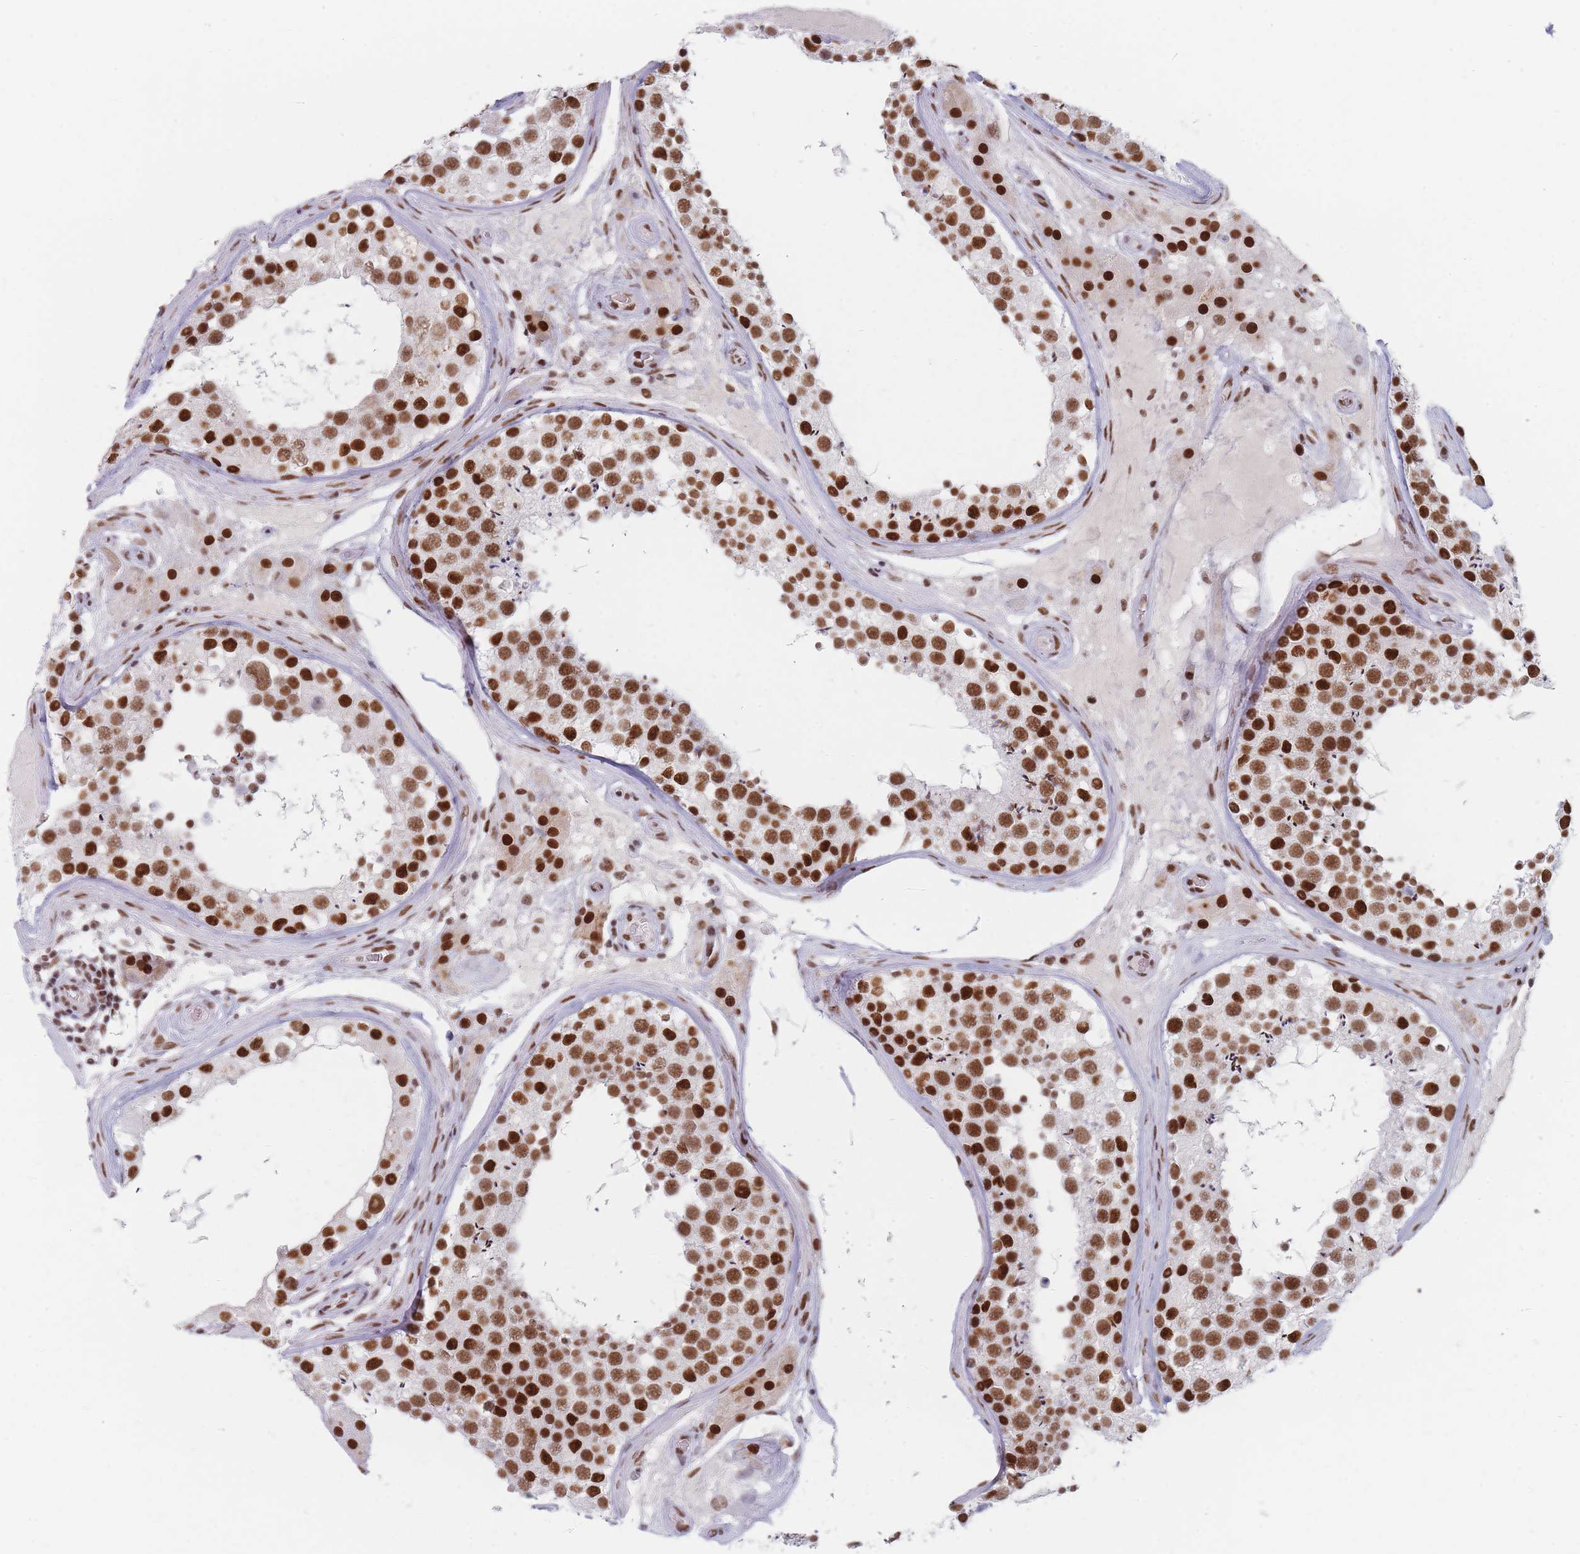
{"staining": {"intensity": "strong", "quantity": ">75%", "location": "nuclear"}, "tissue": "testis", "cell_type": "Cells in seminiferous ducts", "image_type": "normal", "snomed": [{"axis": "morphology", "description": "Normal tissue, NOS"}, {"axis": "topography", "description": "Testis"}], "caption": "Cells in seminiferous ducts show high levels of strong nuclear positivity in about >75% of cells in normal testis.", "gene": "SAFB2", "patient": {"sex": "male", "age": 46}}